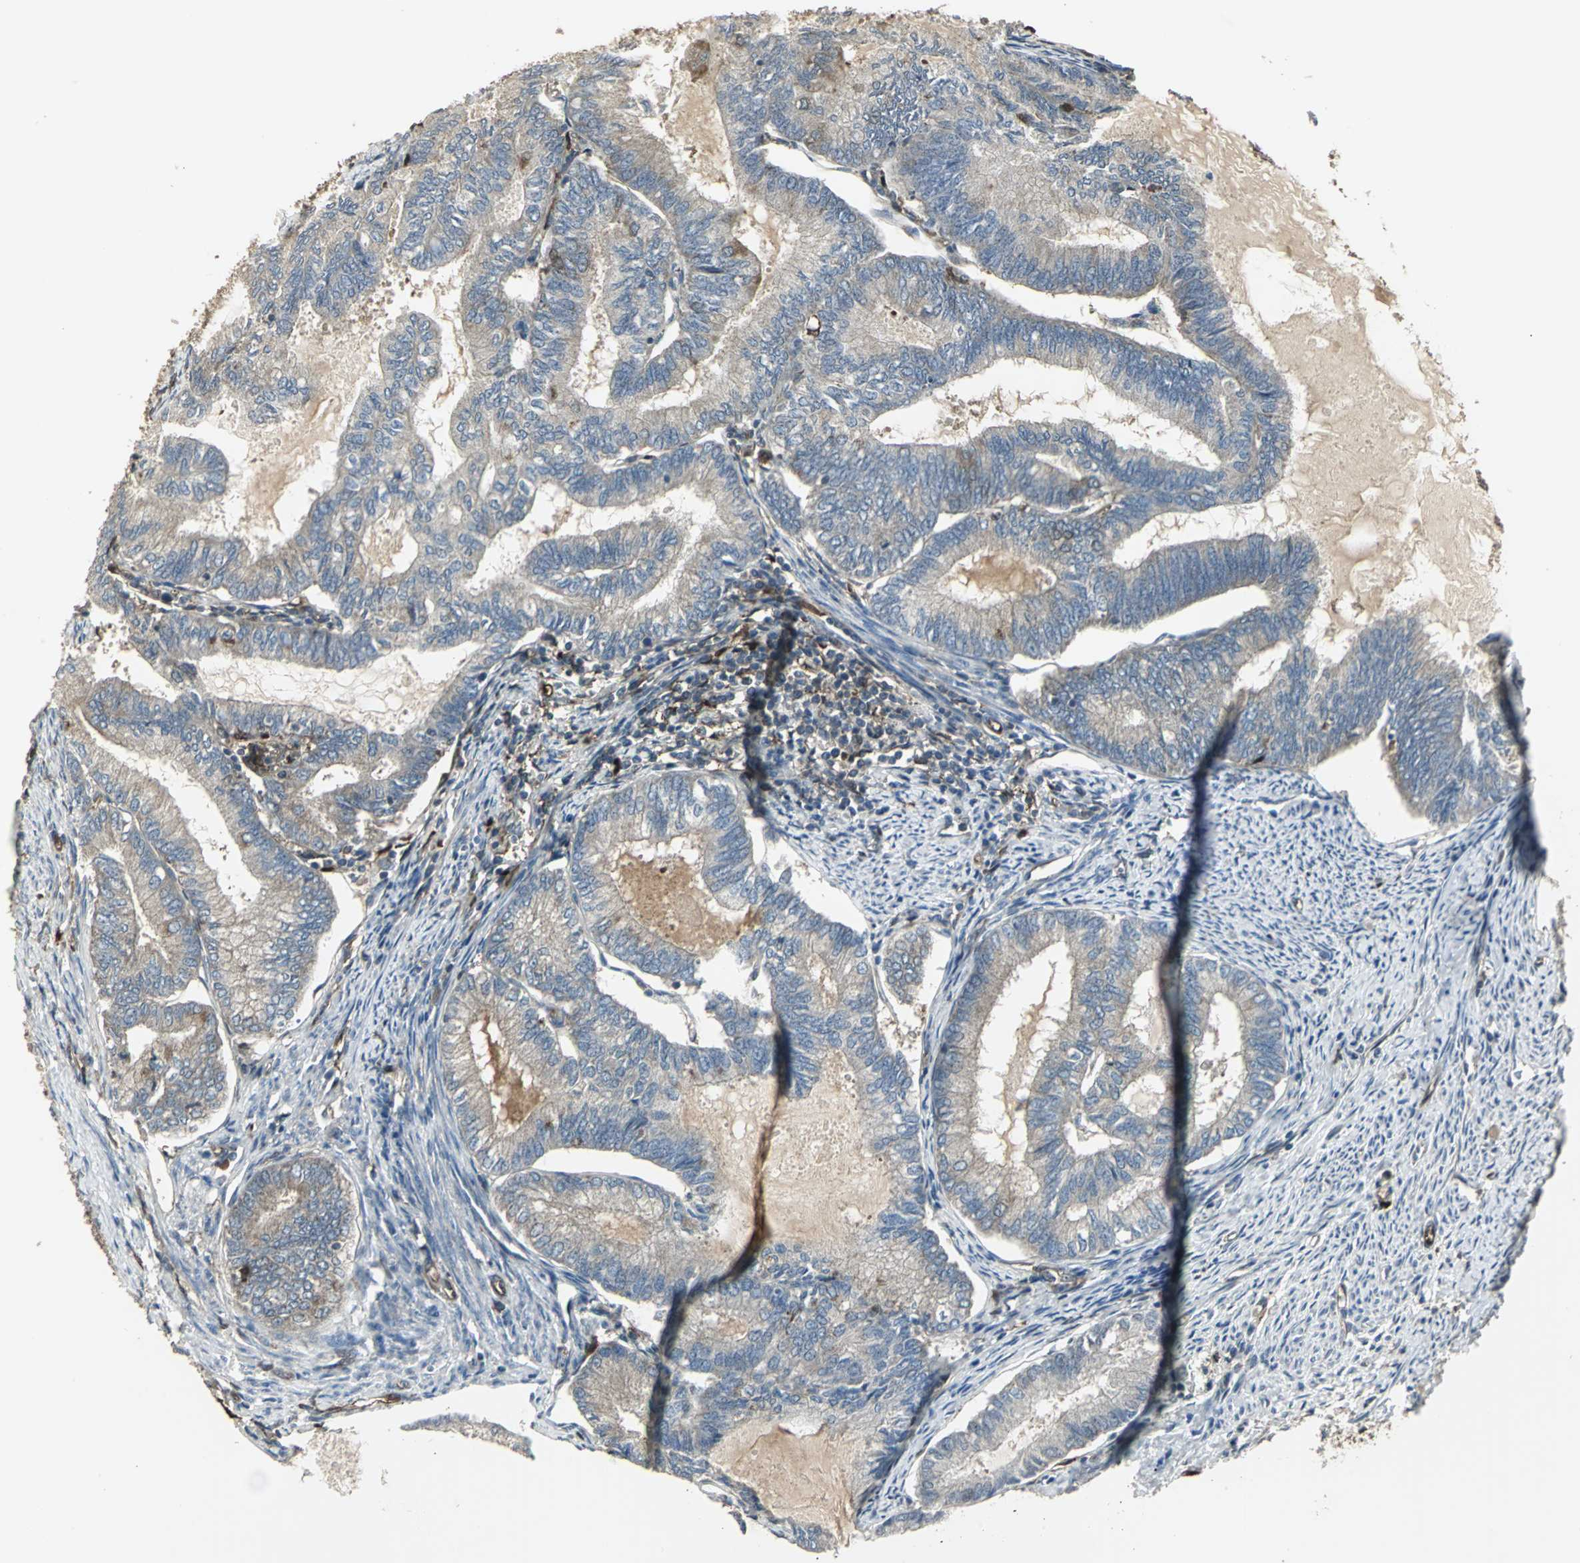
{"staining": {"intensity": "moderate", "quantity": ">75%", "location": "cytoplasmic/membranous"}, "tissue": "endometrial cancer", "cell_type": "Tumor cells", "image_type": "cancer", "snomed": [{"axis": "morphology", "description": "Adenocarcinoma, NOS"}, {"axis": "topography", "description": "Endometrium"}], "caption": "Adenocarcinoma (endometrial) stained with a brown dye exhibits moderate cytoplasmic/membranous positive staining in approximately >75% of tumor cells.", "gene": "PRXL2B", "patient": {"sex": "female", "age": 86}}